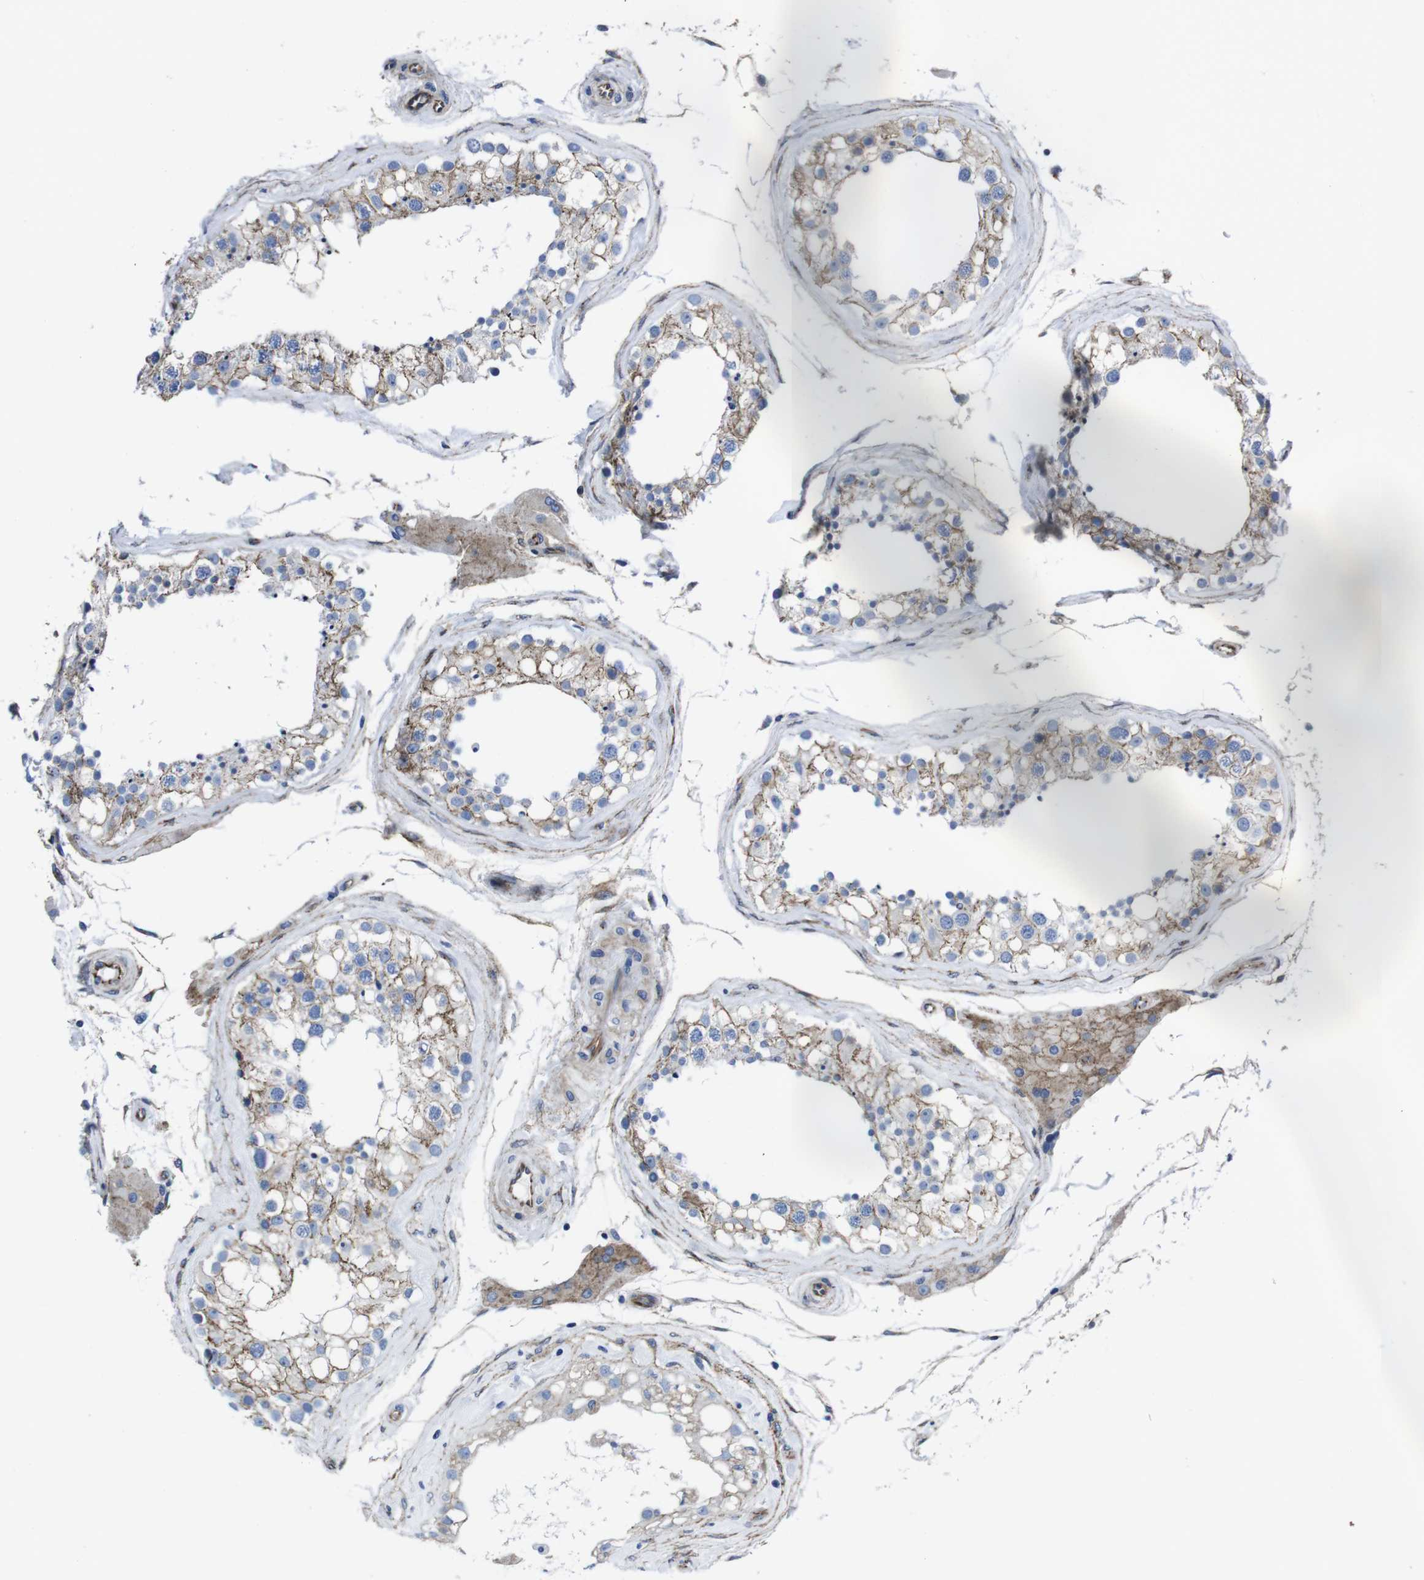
{"staining": {"intensity": "moderate", "quantity": ">75%", "location": "cytoplasmic/membranous"}, "tissue": "testis", "cell_type": "Cells in seminiferous ducts", "image_type": "normal", "snomed": [{"axis": "morphology", "description": "Normal tissue, NOS"}, {"axis": "topography", "description": "Testis"}], "caption": "Immunohistochemical staining of unremarkable testis shows >75% levels of moderate cytoplasmic/membranous protein expression in approximately >75% of cells in seminiferous ducts.", "gene": "NUMB", "patient": {"sex": "male", "age": 68}}